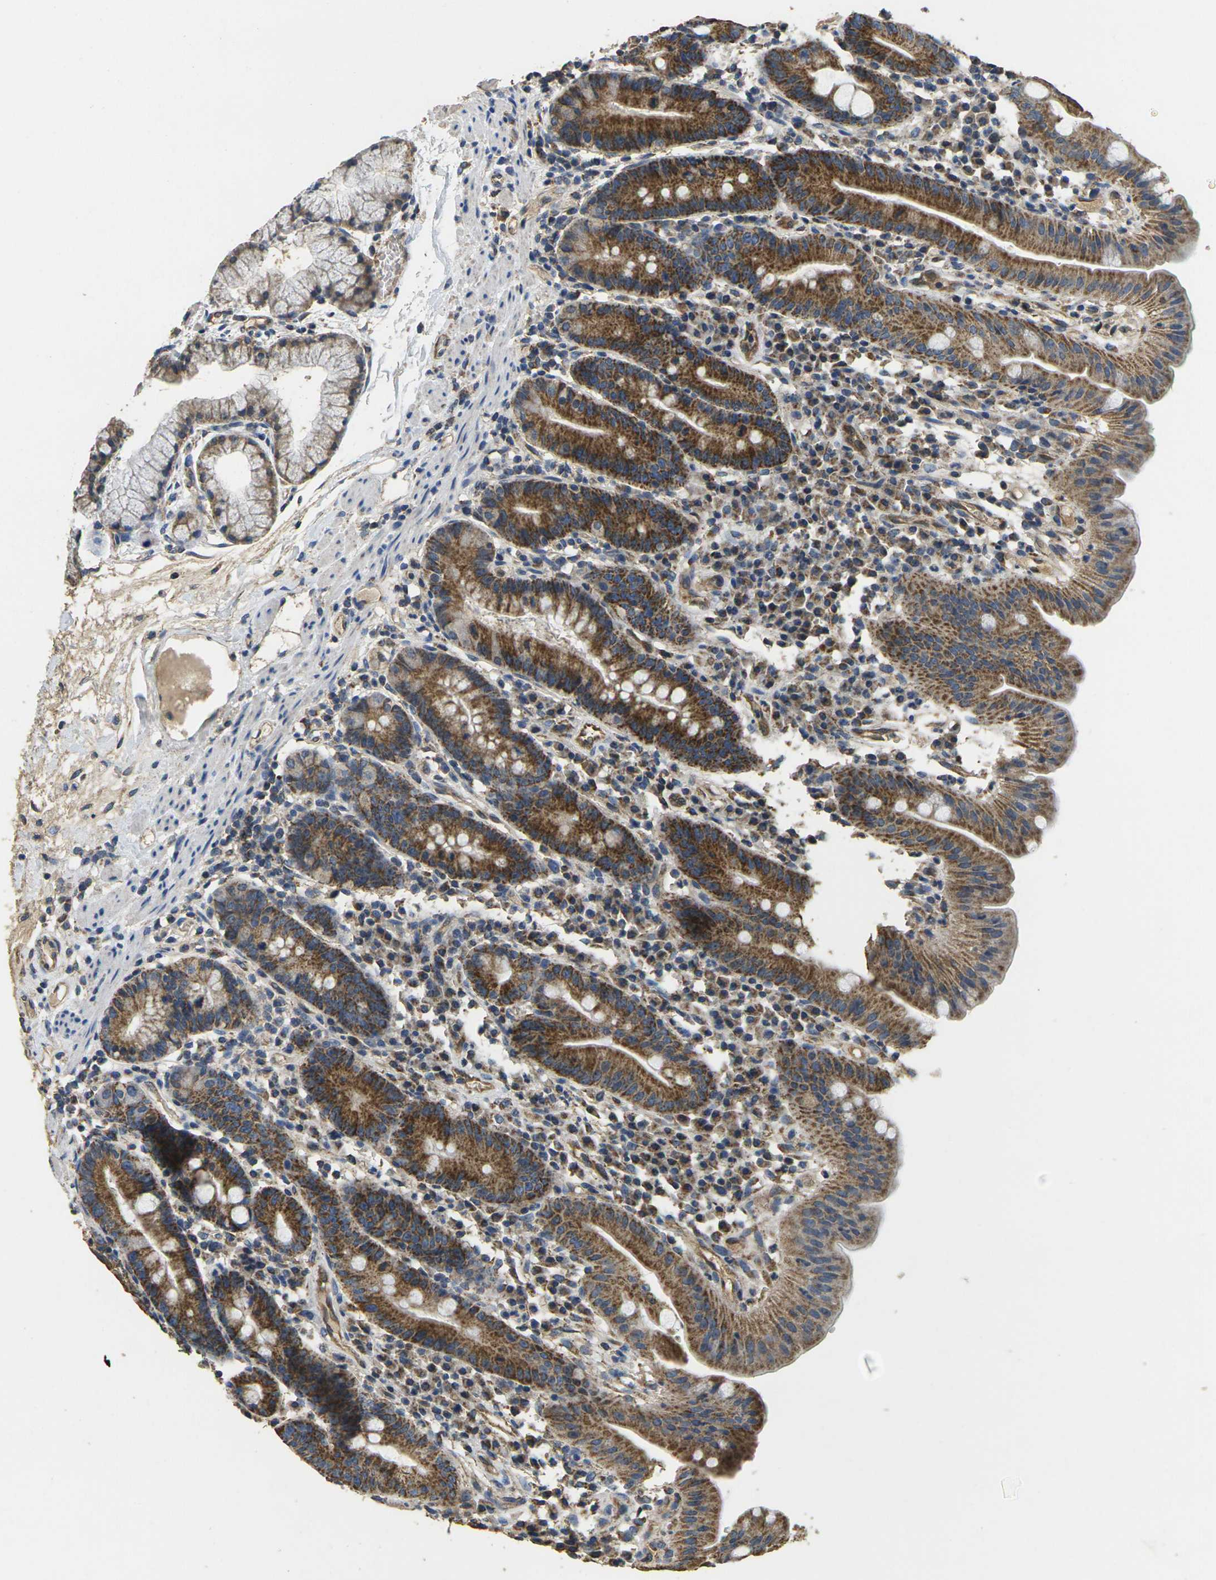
{"staining": {"intensity": "strong", "quantity": ">75%", "location": "cytoplasmic/membranous,nuclear"}, "tissue": "duodenum", "cell_type": "Glandular cells", "image_type": "normal", "snomed": [{"axis": "morphology", "description": "Normal tissue, NOS"}, {"axis": "topography", "description": "Duodenum"}], "caption": "IHC of unremarkable duodenum shows high levels of strong cytoplasmic/membranous,nuclear positivity in approximately >75% of glandular cells. Nuclei are stained in blue.", "gene": "MAPK11", "patient": {"sex": "male", "age": 50}}